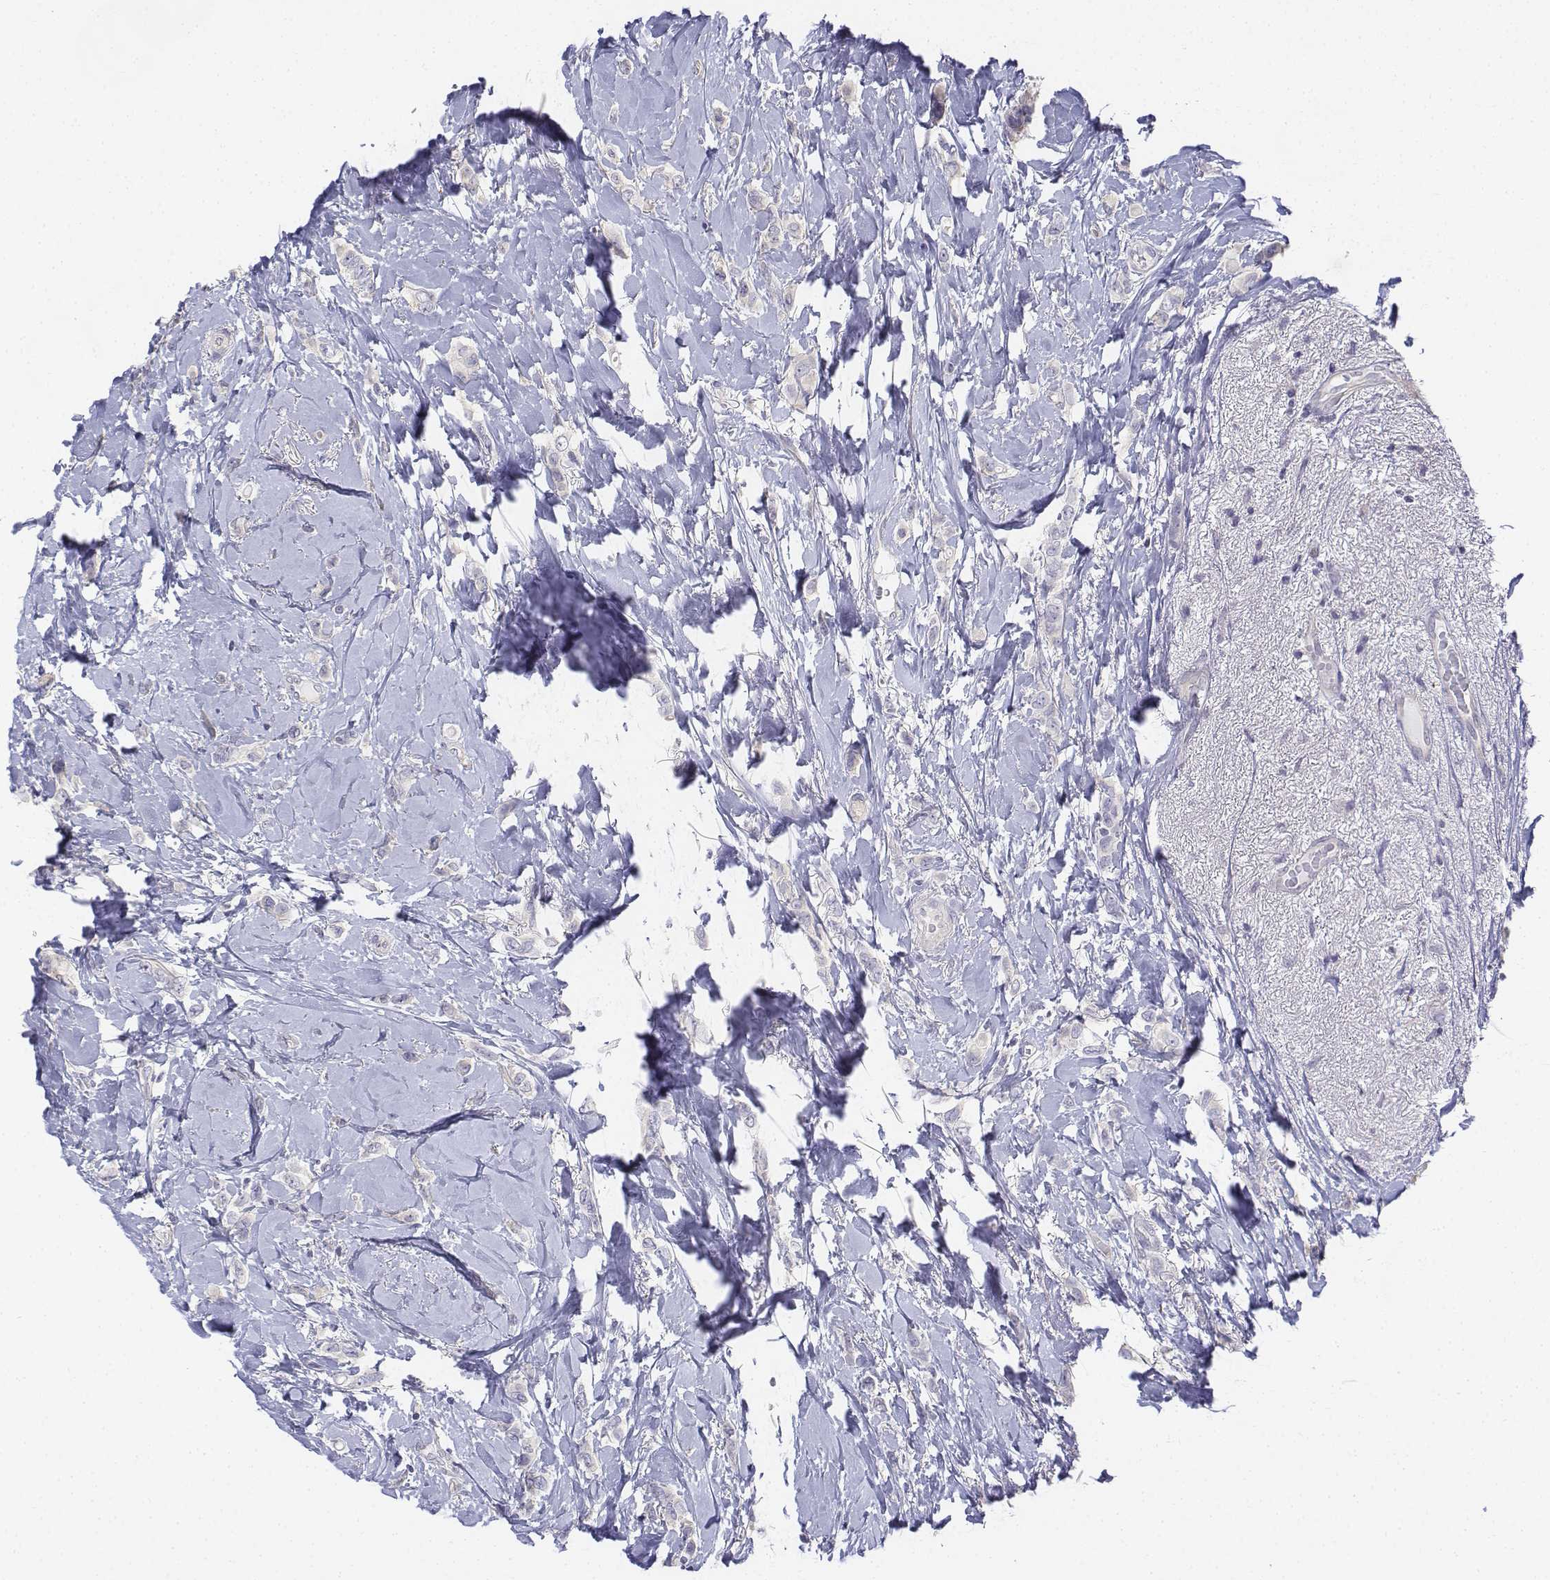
{"staining": {"intensity": "negative", "quantity": "none", "location": "none"}, "tissue": "breast cancer", "cell_type": "Tumor cells", "image_type": "cancer", "snomed": [{"axis": "morphology", "description": "Lobular carcinoma"}, {"axis": "topography", "description": "Breast"}], "caption": "This micrograph is of breast lobular carcinoma stained with immunohistochemistry to label a protein in brown with the nuclei are counter-stained blue. There is no expression in tumor cells.", "gene": "LGSN", "patient": {"sex": "female", "age": 66}}